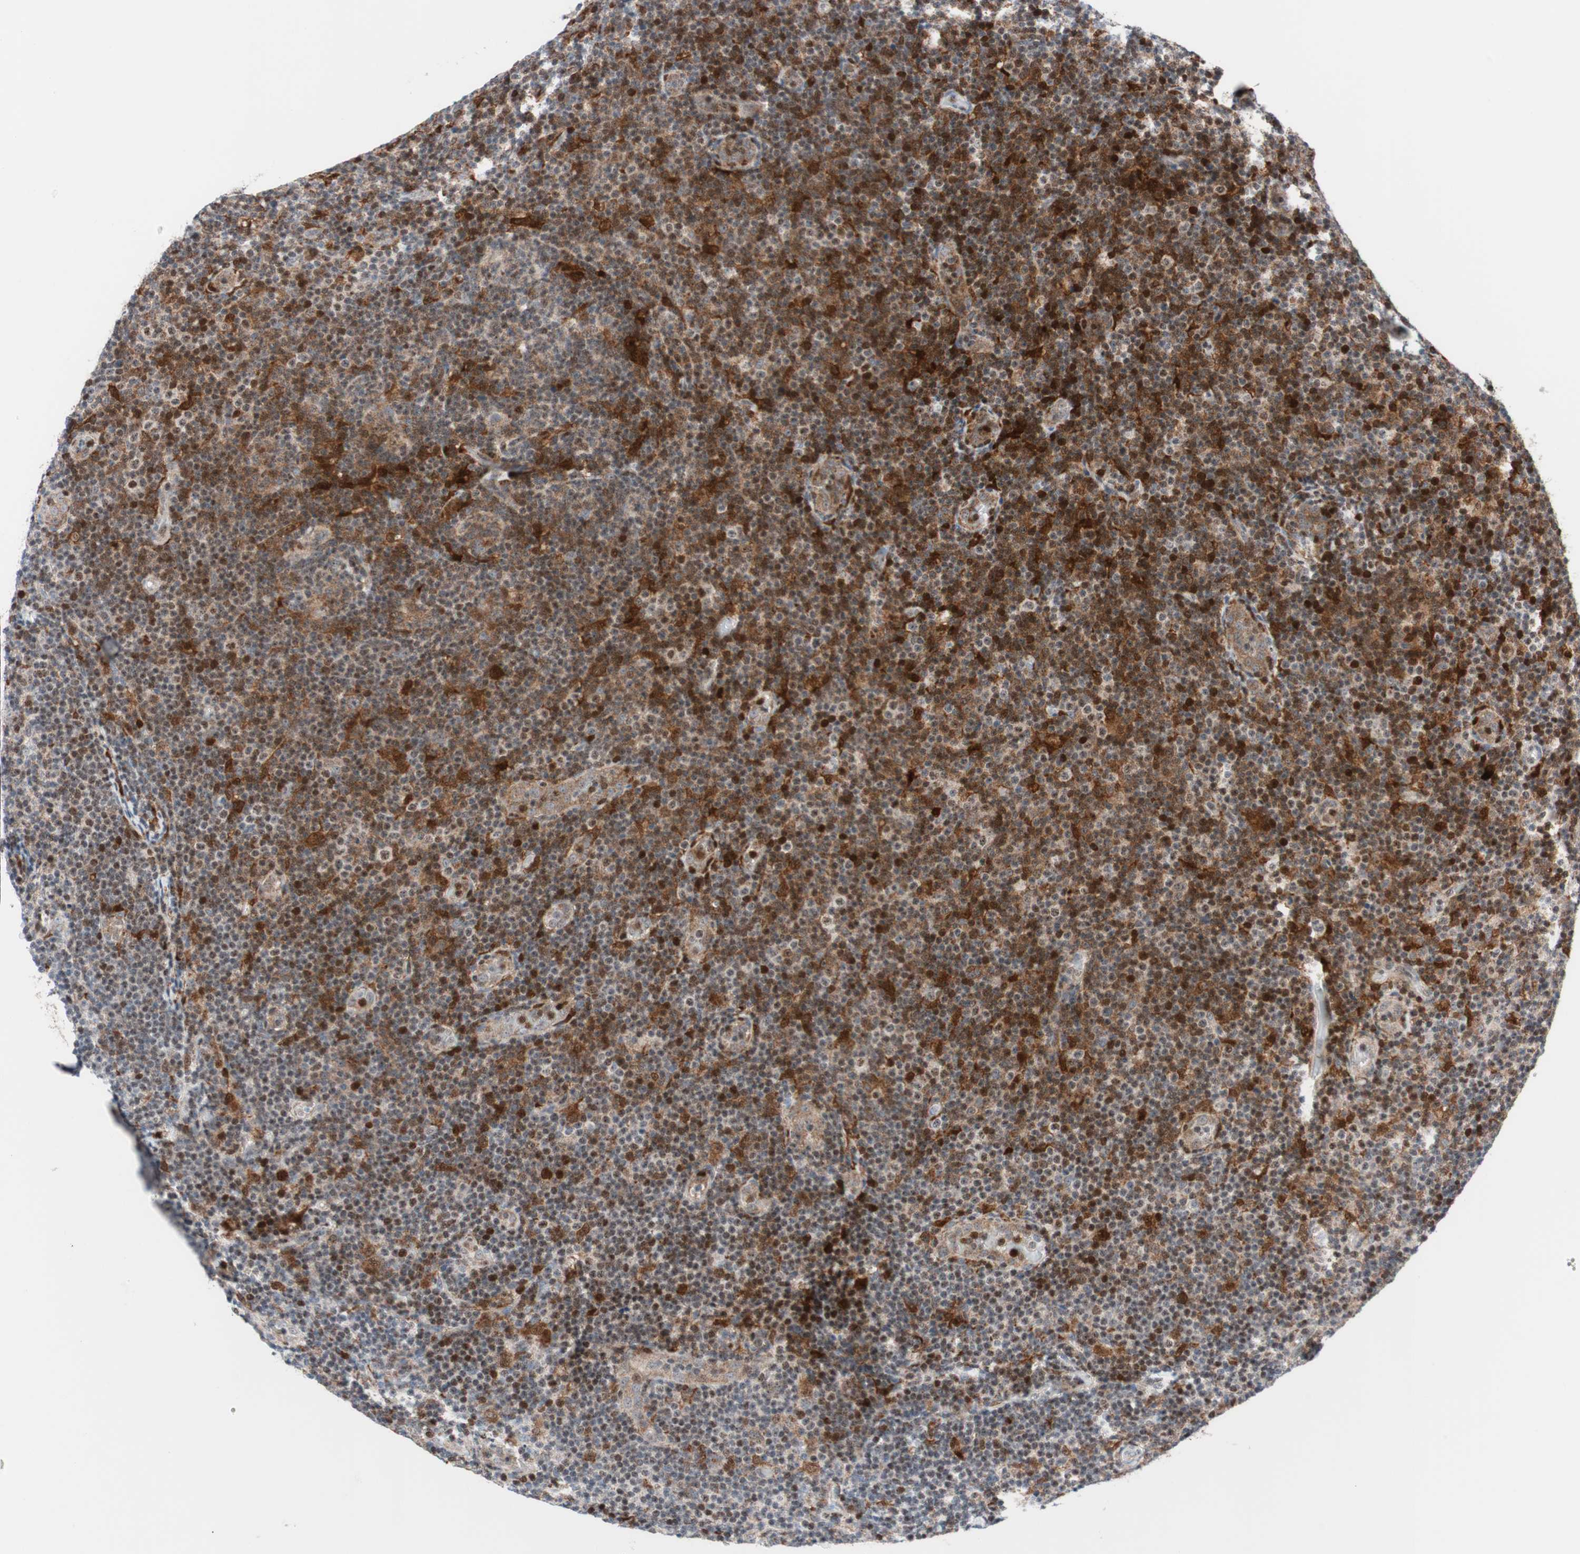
{"staining": {"intensity": "strong", "quantity": "25%-75%", "location": "cytoplasmic/membranous,nuclear"}, "tissue": "lymphoma", "cell_type": "Tumor cells", "image_type": "cancer", "snomed": [{"axis": "morphology", "description": "Malignant lymphoma, non-Hodgkin's type, Low grade"}, {"axis": "topography", "description": "Lymph node"}], "caption": "This is an image of IHC staining of low-grade malignant lymphoma, non-Hodgkin's type, which shows strong staining in the cytoplasmic/membranous and nuclear of tumor cells.", "gene": "RGS10", "patient": {"sex": "male", "age": 83}}